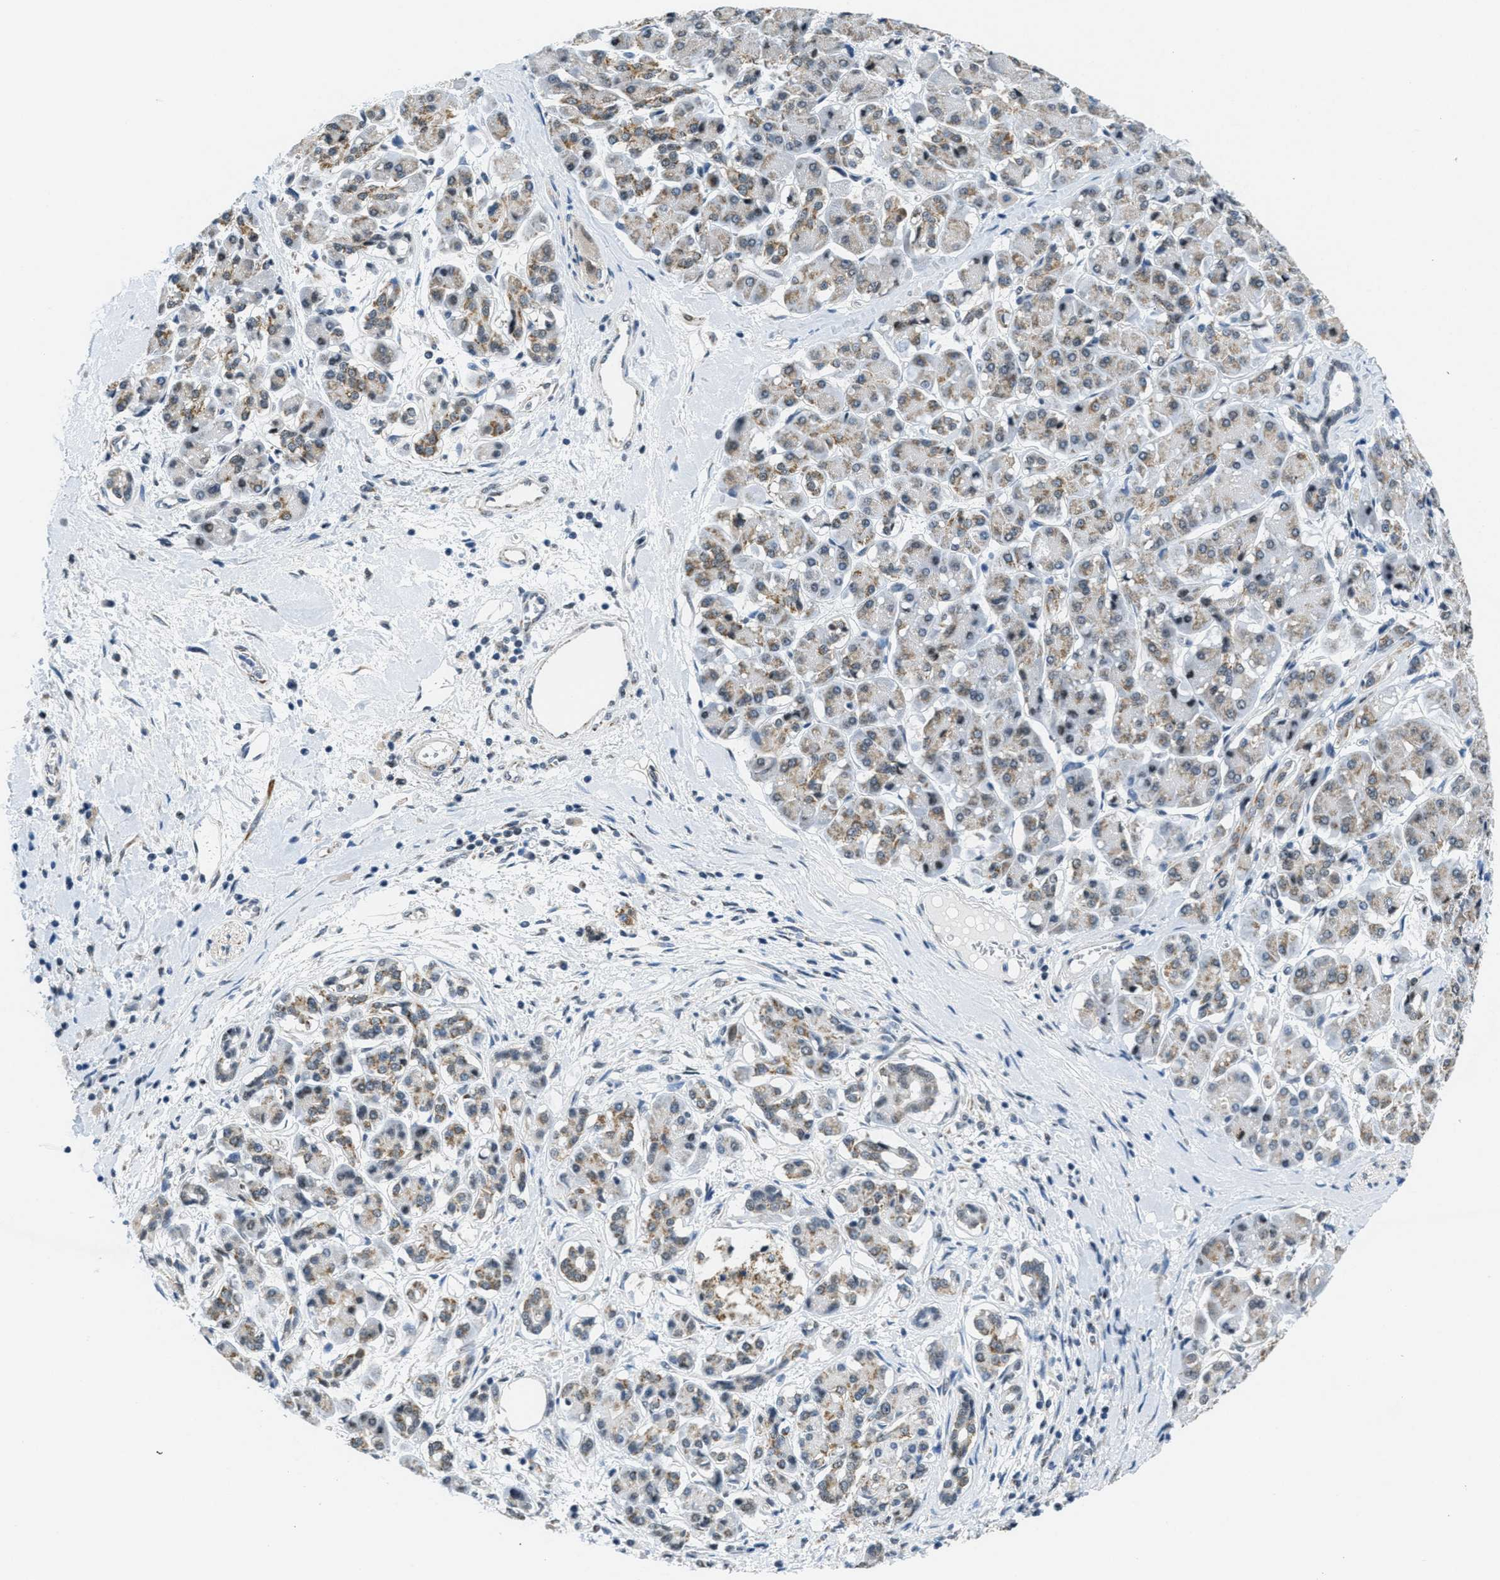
{"staining": {"intensity": "moderate", "quantity": ">75%", "location": "cytoplasmic/membranous"}, "tissue": "pancreatic cancer", "cell_type": "Tumor cells", "image_type": "cancer", "snomed": [{"axis": "morphology", "description": "Adenocarcinoma, NOS"}, {"axis": "topography", "description": "Pancreas"}], "caption": "Immunohistochemical staining of pancreatic cancer reveals moderate cytoplasmic/membranous protein positivity in about >75% of tumor cells.", "gene": "TOMM70", "patient": {"sex": "male", "age": 55}}